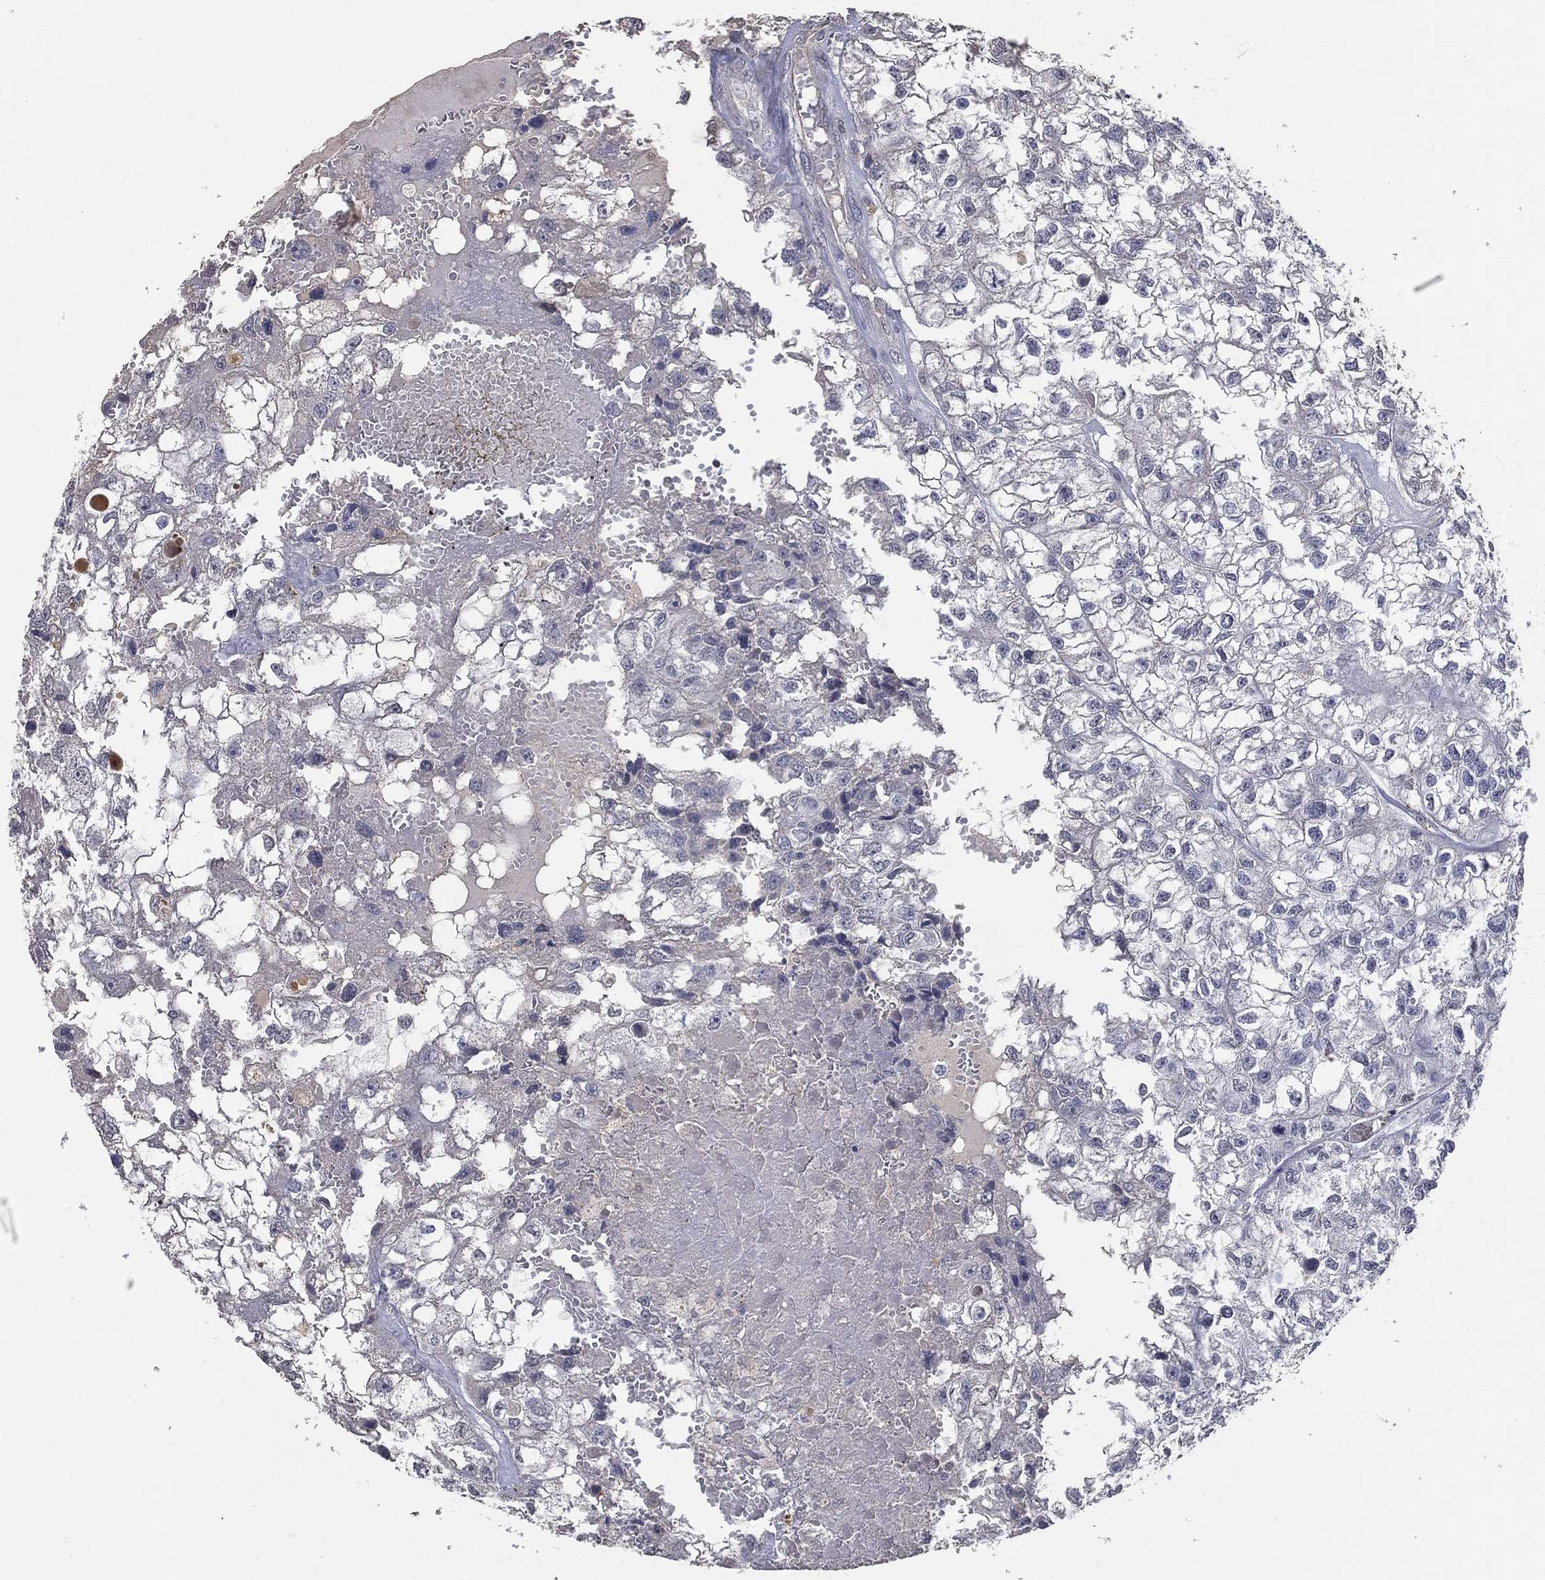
{"staining": {"intensity": "negative", "quantity": "none", "location": "none"}, "tissue": "renal cancer", "cell_type": "Tumor cells", "image_type": "cancer", "snomed": [{"axis": "morphology", "description": "Adenocarcinoma, NOS"}, {"axis": "topography", "description": "Kidney"}], "caption": "Adenocarcinoma (renal) was stained to show a protein in brown. There is no significant staining in tumor cells.", "gene": "SNAP25", "patient": {"sex": "male", "age": 56}}